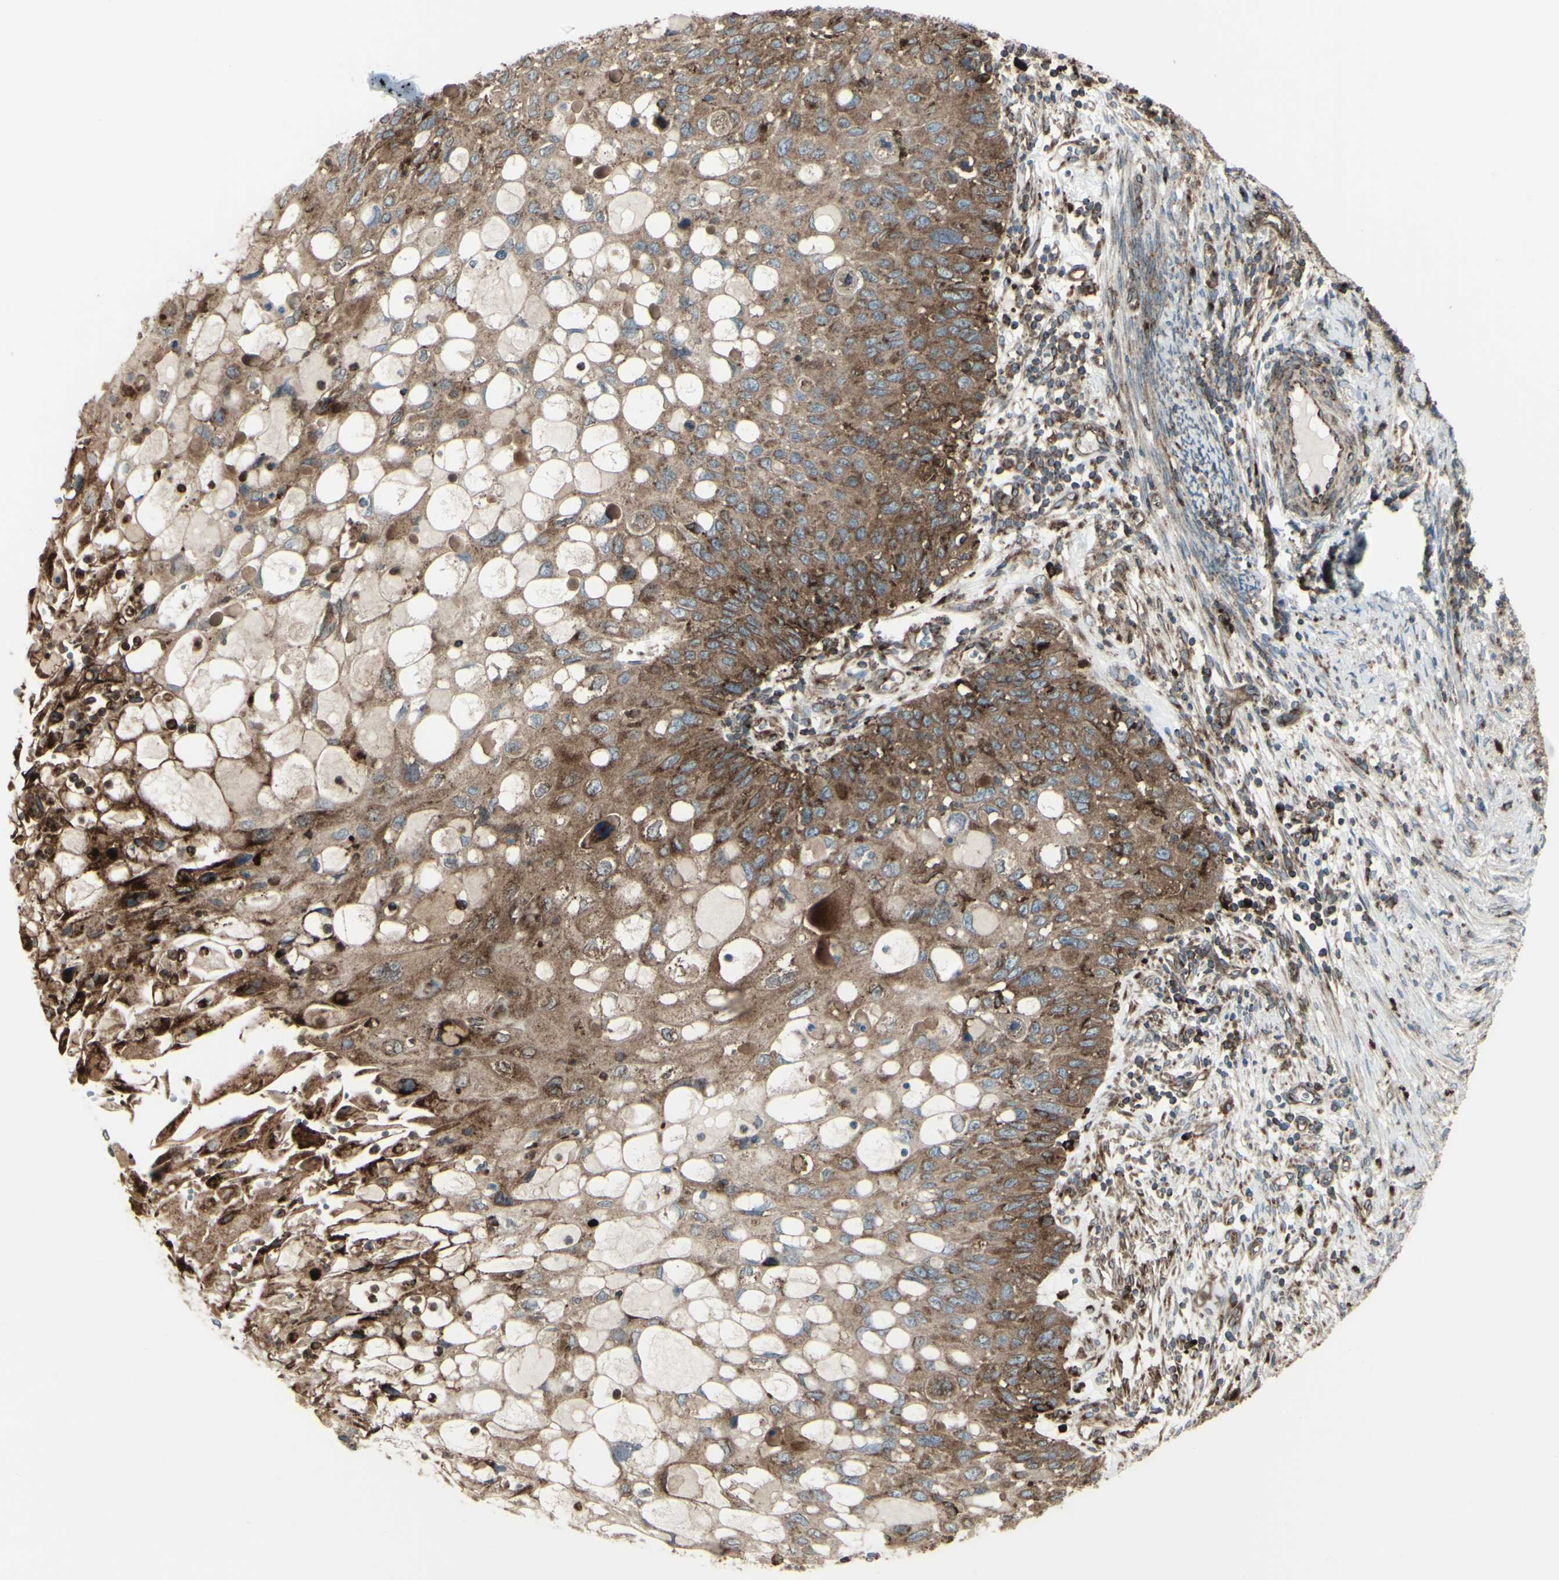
{"staining": {"intensity": "strong", "quantity": ">75%", "location": "cytoplasmic/membranous"}, "tissue": "cervical cancer", "cell_type": "Tumor cells", "image_type": "cancer", "snomed": [{"axis": "morphology", "description": "Squamous cell carcinoma, NOS"}, {"axis": "topography", "description": "Cervix"}], "caption": "Cervical cancer (squamous cell carcinoma) stained with a protein marker shows strong staining in tumor cells.", "gene": "NAPA", "patient": {"sex": "female", "age": 70}}